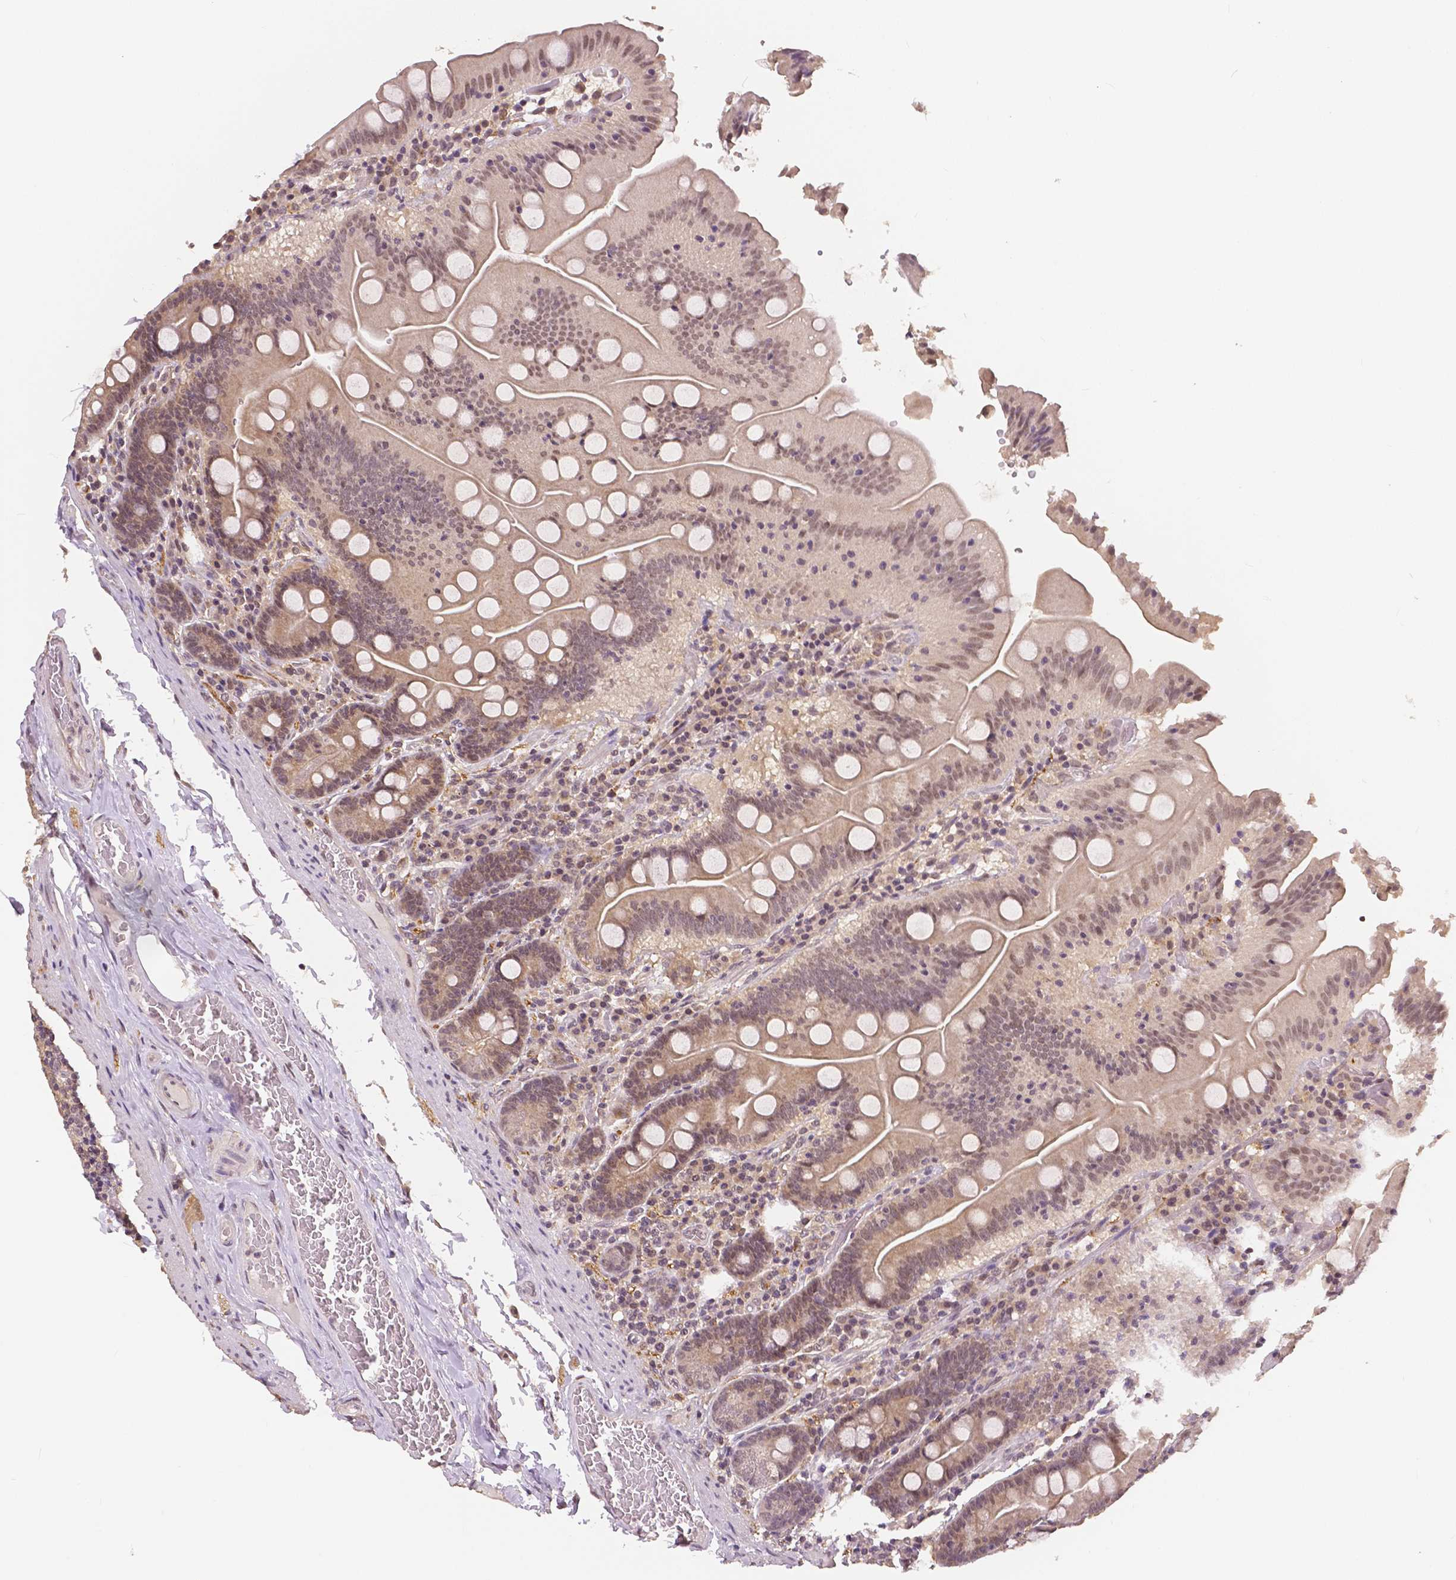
{"staining": {"intensity": "weak", "quantity": "25%-75%", "location": "cytoplasmic/membranous"}, "tissue": "small intestine", "cell_type": "Glandular cells", "image_type": "normal", "snomed": [{"axis": "morphology", "description": "Normal tissue, NOS"}, {"axis": "topography", "description": "Small intestine"}], "caption": "Approximately 25%-75% of glandular cells in benign human small intestine demonstrate weak cytoplasmic/membranous protein positivity as visualized by brown immunohistochemical staining.", "gene": "MAP1LC3B", "patient": {"sex": "male", "age": 37}}